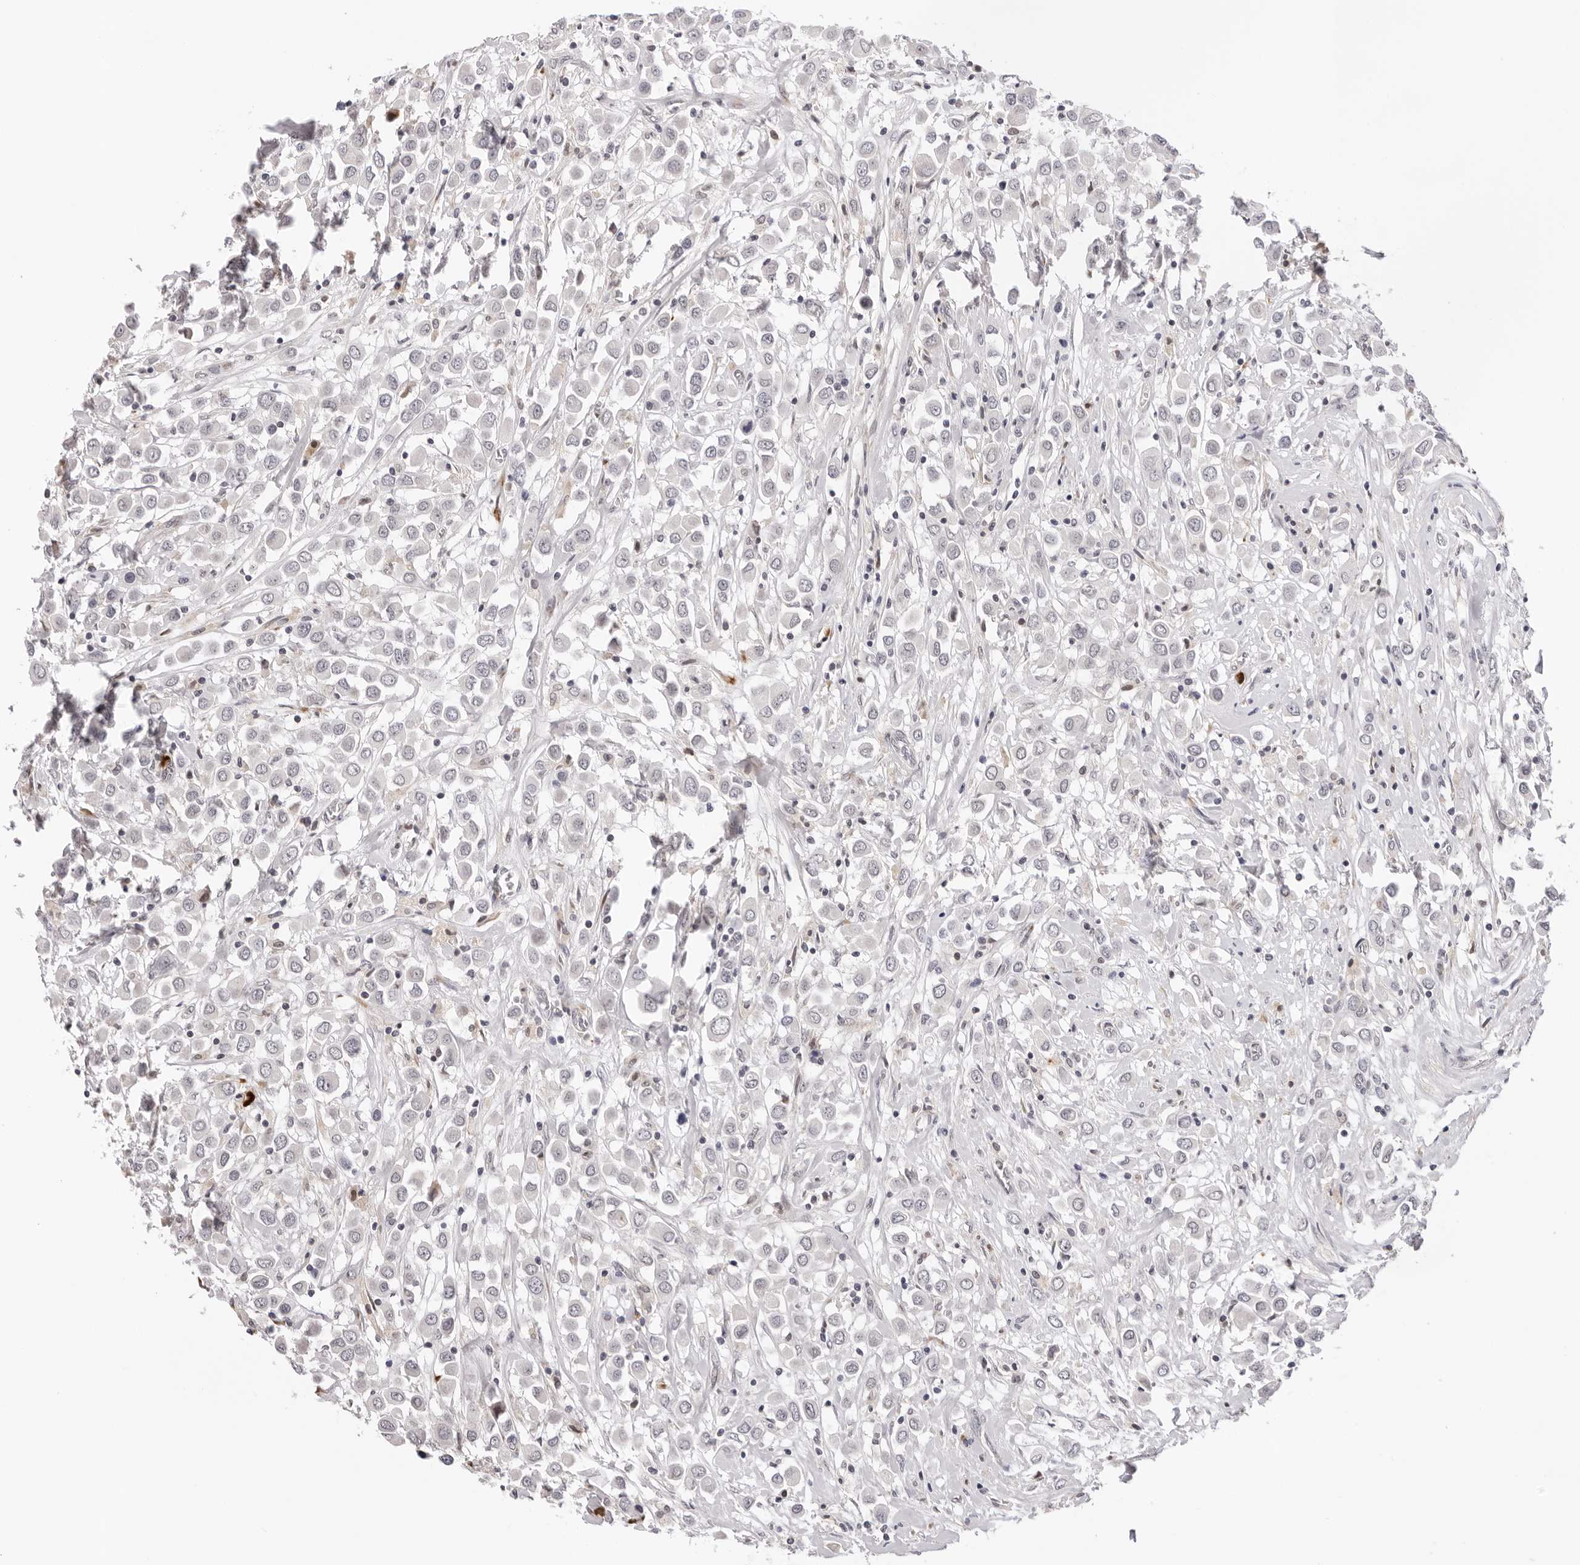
{"staining": {"intensity": "negative", "quantity": "none", "location": "none"}, "tissue": "breast cancer", "cell_type": "Tumor cells", "image_type": "cancer", "snomed": [{"axis": "morphology", "description": "Duct carcinoma"}, {"axis": "topography", "description": "Breast"}], "caption": "Image shows no significant protein positivity in tumor cells of infiltrating ductal carcinoma (breast). The staining was performed using DAB to visualize the protein expression in brown, while the nuclei were stained in blue with hematoxylin (Magnification: 20x).", "gene": "IL17RA", "patient": {"sex": "female", "age": 61}}